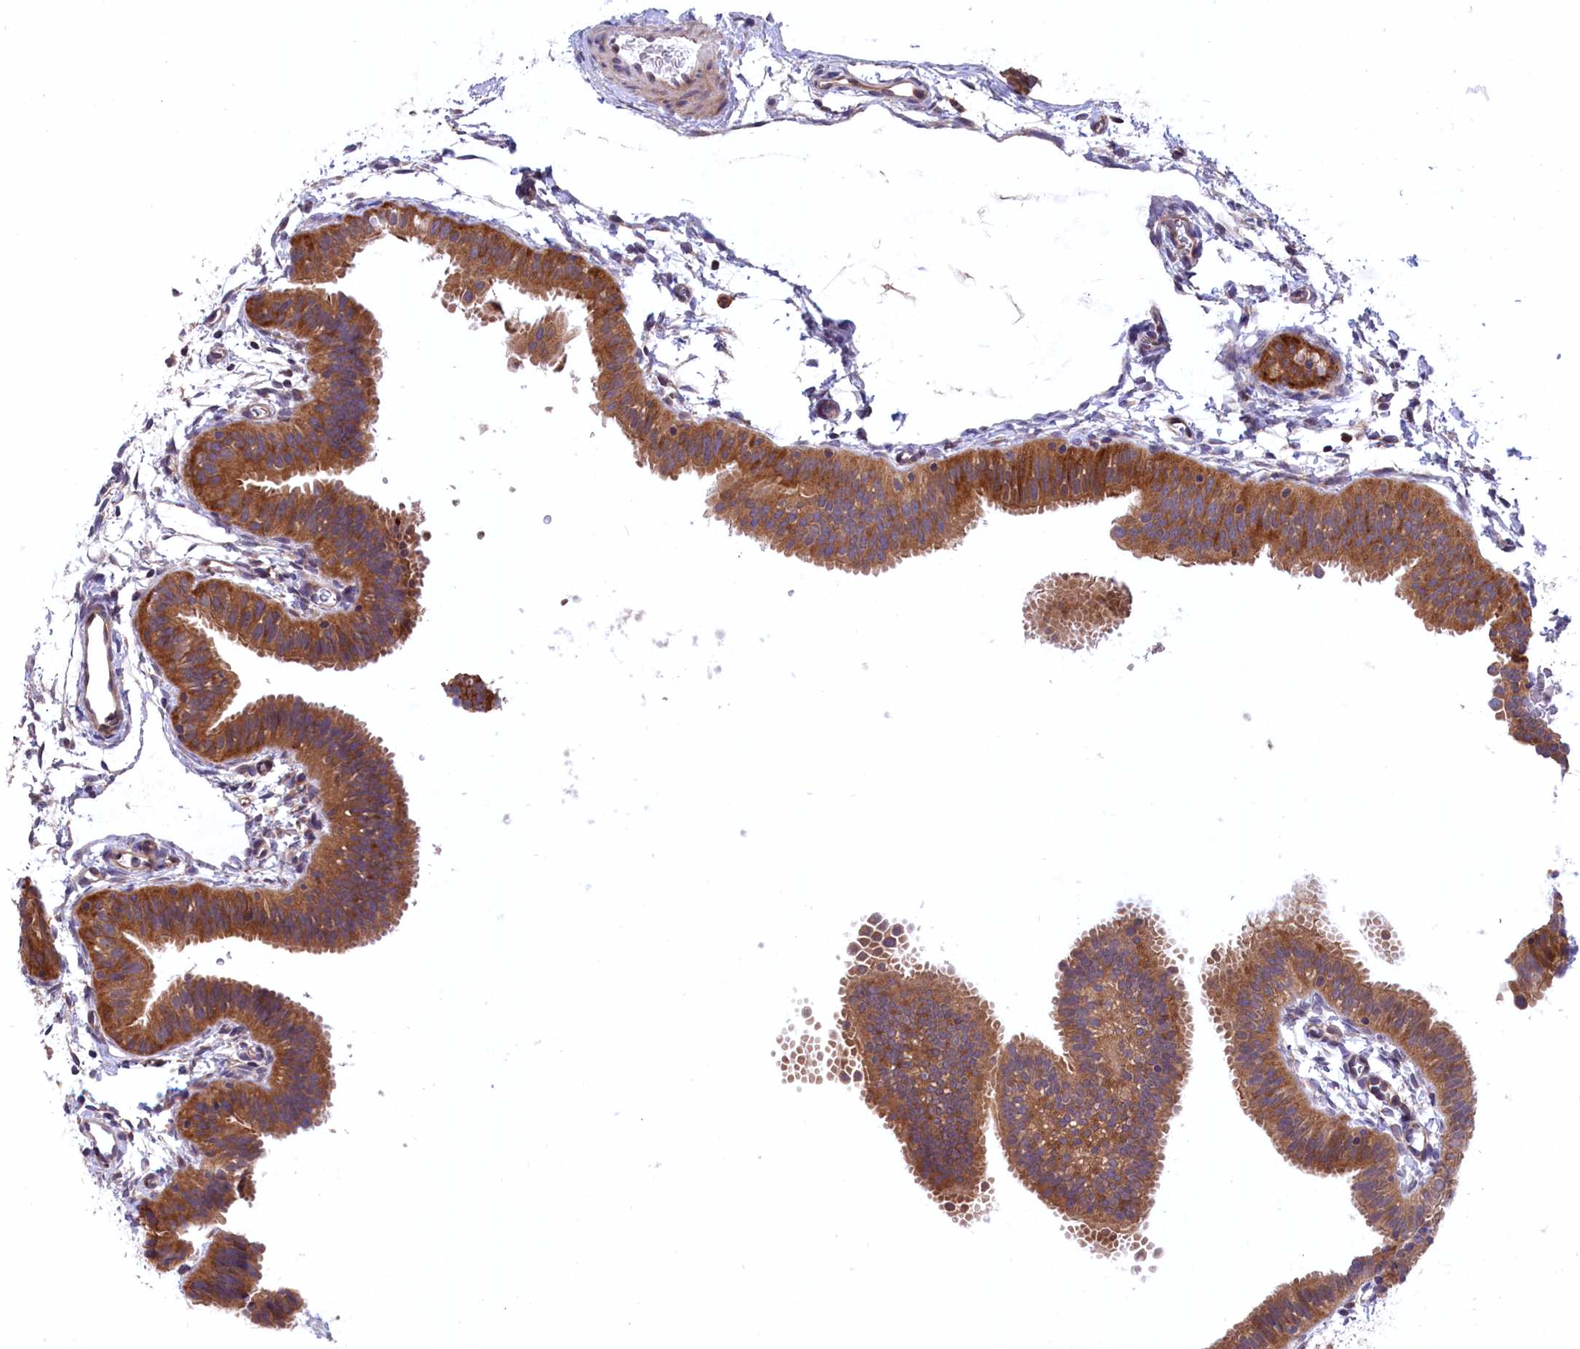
{"staining": {"intensity": "moderate", "quantity": ">75%", "location": "cytoplasmic/membranous"}, "tissue": "fallopian tube", "cell_type": "Glandular cells", "image_type": "normal", "snomed": [{"axis": "morphology", "description": "Normal tissue, NOS"}, {"axis": "topography", "description": "Fallopian tube"}], "caption": "This histopathology image shows immunohistochemistry (IHC) staining of normal fallopian tube, with medium moderate cytoplasmic/membranous expression in approximately >75% of glandular cells.", "gene": "PLA2G4C", "patient": {"sex": "female", "age": 35}}